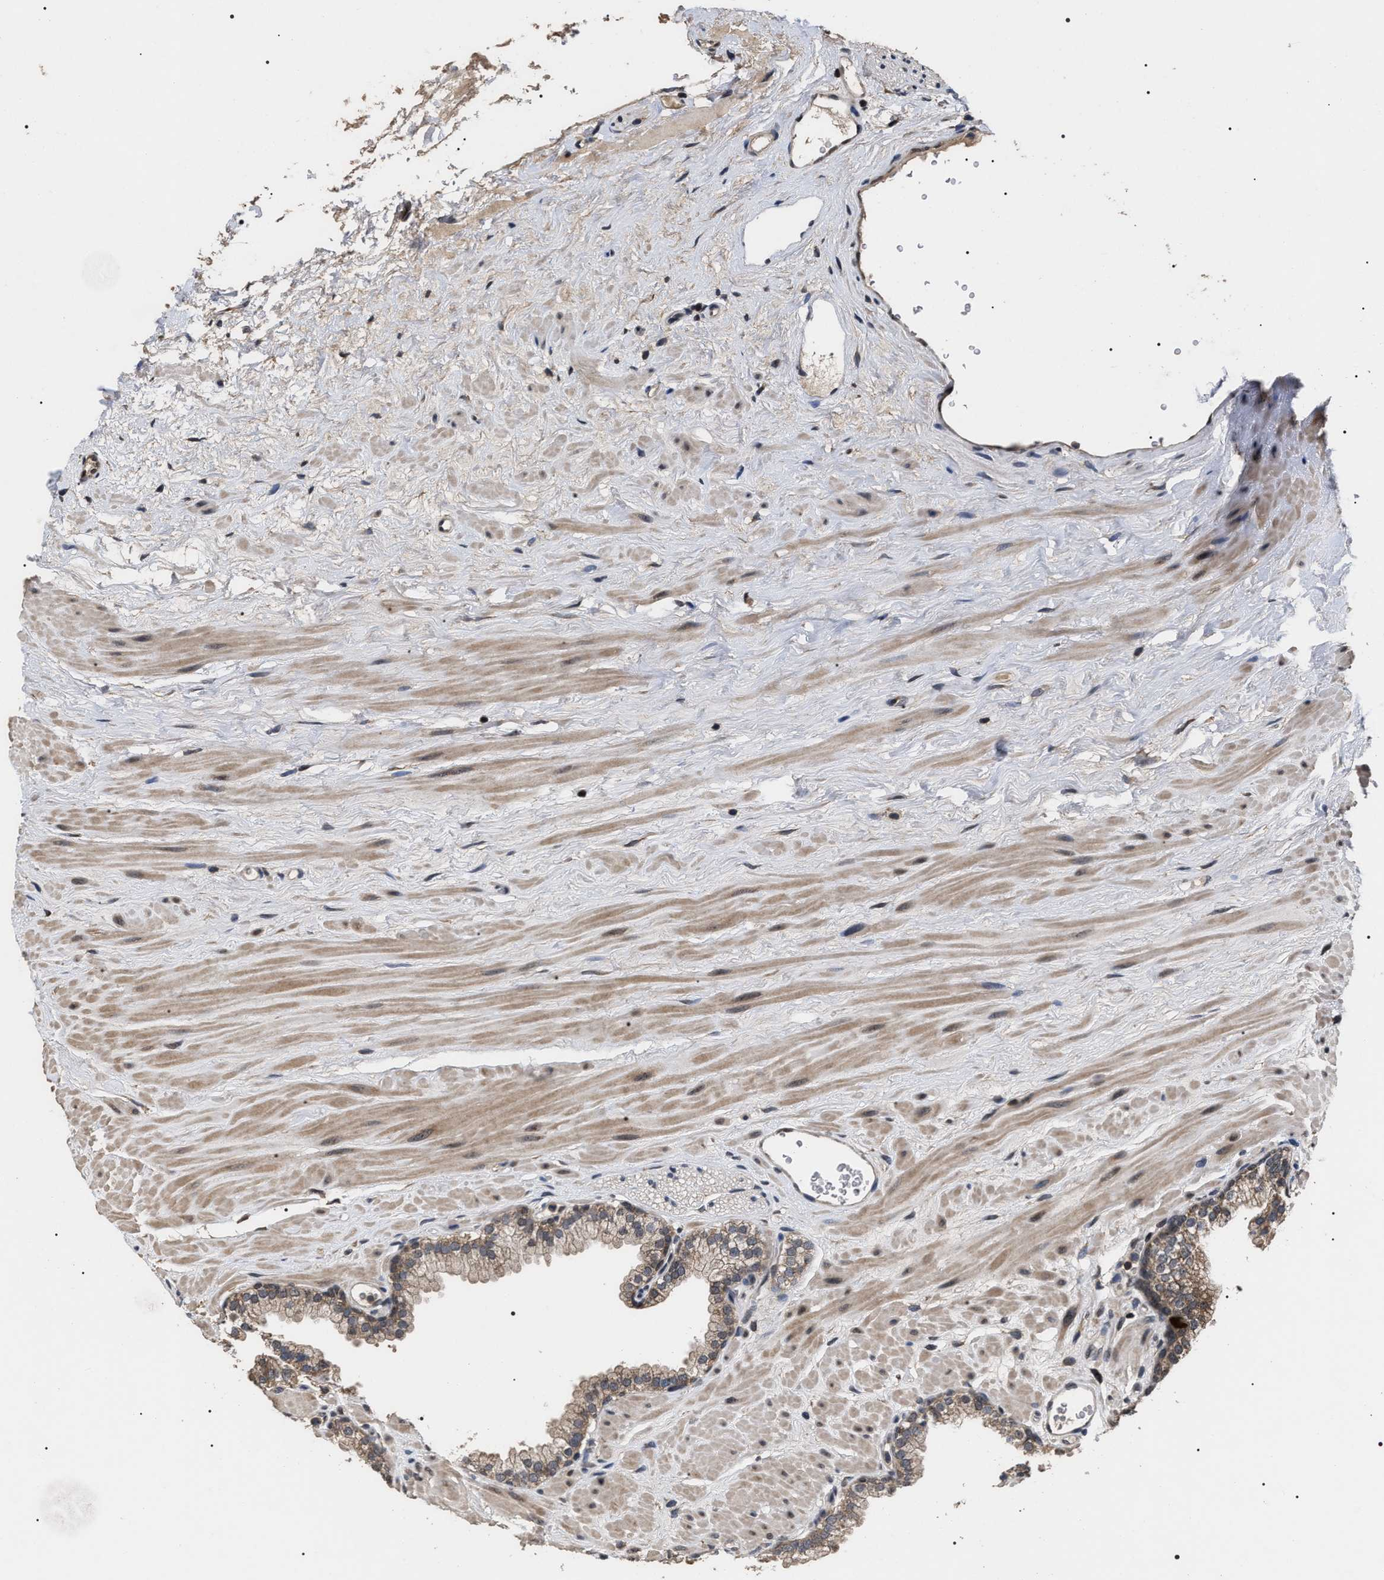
{"staining": {"intensity": "weak", "quantity": ">75%", "location": "cytoplasmic/membranous"}, "tissue": "prostate", "cell_type": "Glandular cells", "image_type": "normal", "snomed": [{"axis": "morphology", "description": "Normal tissue, NOS"}, {"axis": "morphology", "description": "Urothelial carcinoma, Low grade"}, {"axis": "topography", "description": "Urinary bladder"}, {"axis": "topography", "description": "Prostate"}], "caption": "Prostate stained with DAB immunohistochemistry (IHC) demonstrates low levels of weak cytoplasmic/membranous positivity in about >75% of glandular cells.", "gene": "UPF3A", "patient": {"sex": "male", "age": 60}}